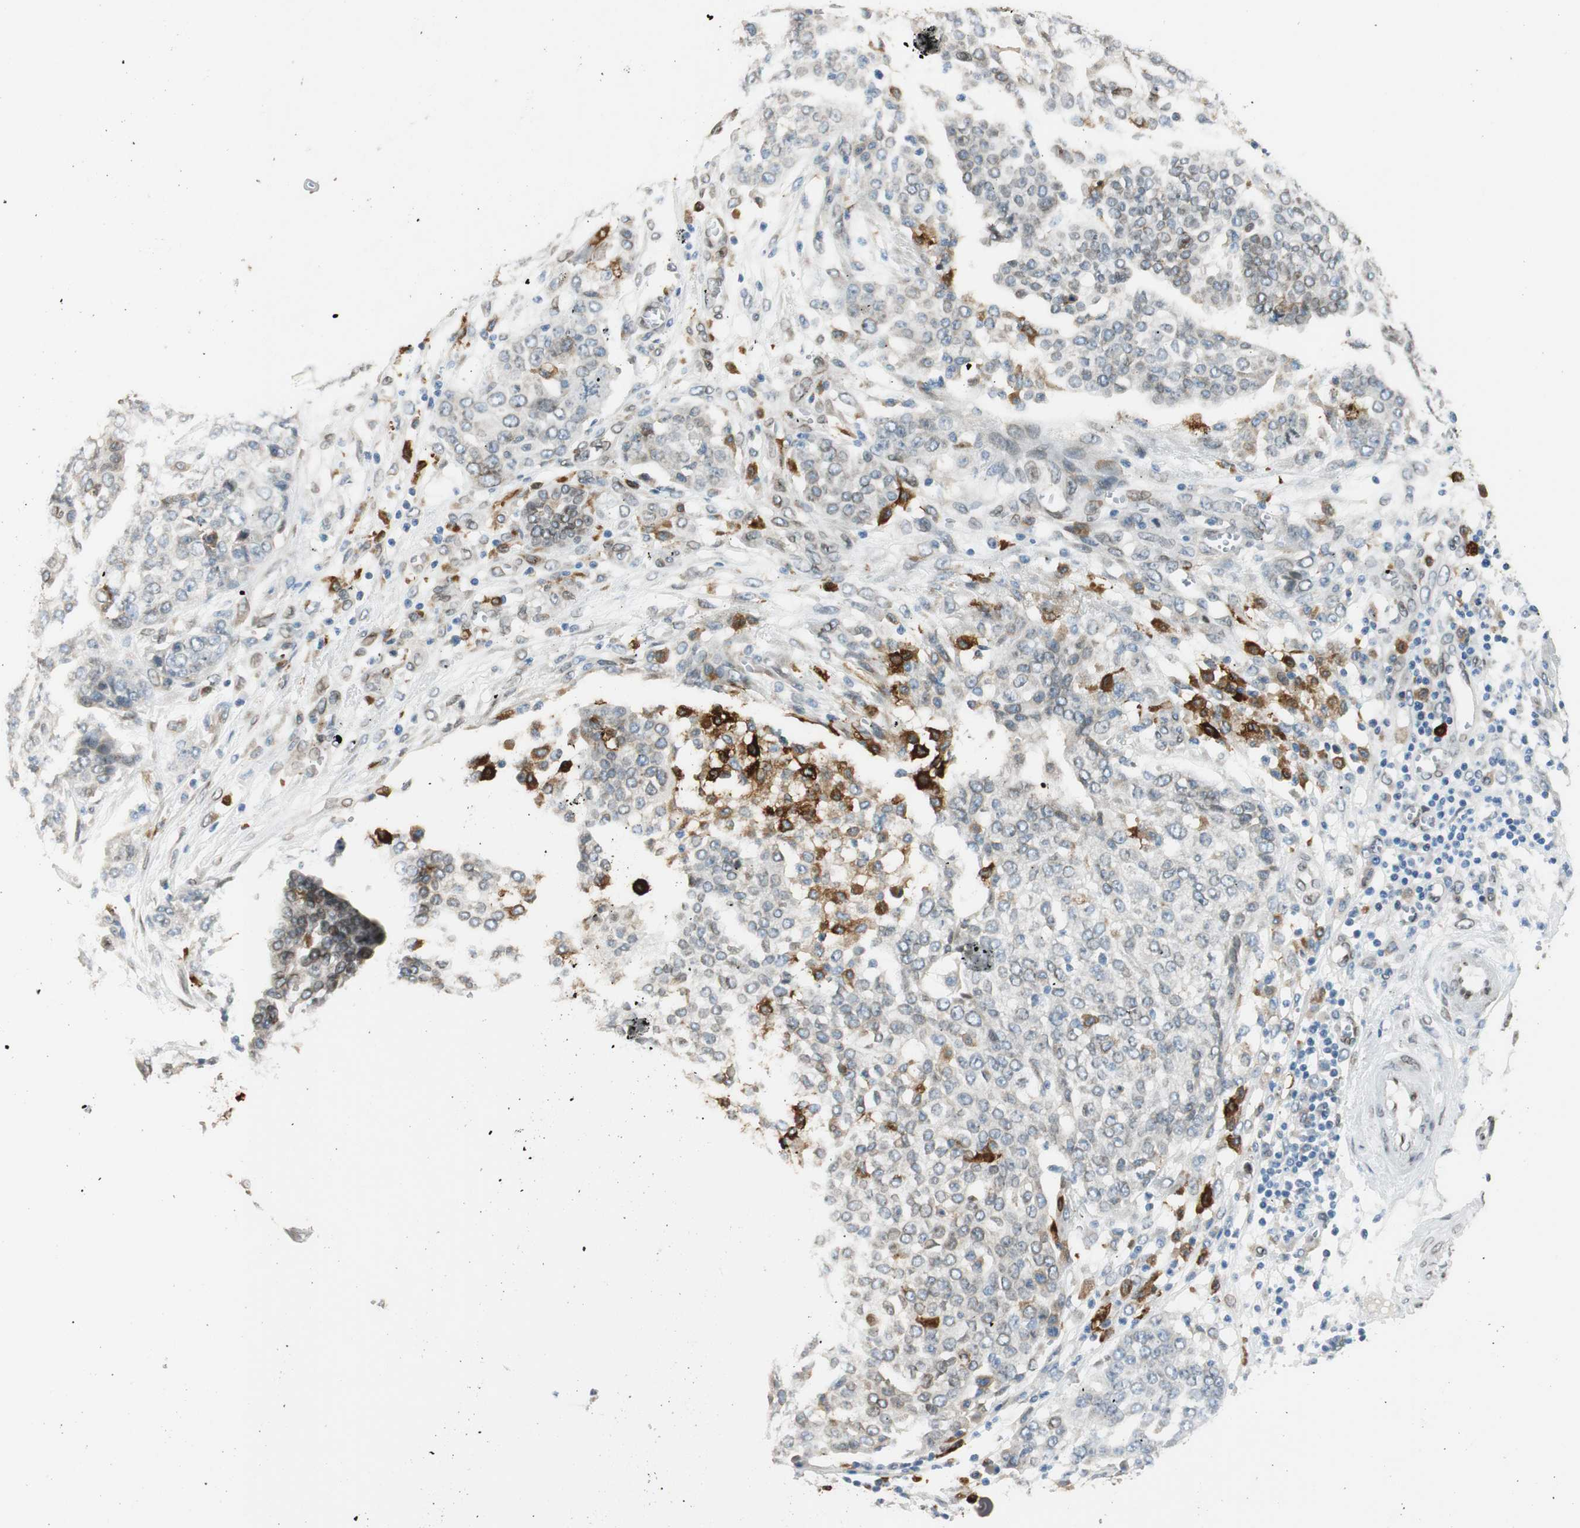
{"staining": {"intensity": "weak", "quantity": "<25%", "location": "cytoplasmic/membranous"}, "tissue": "ovarian cancer", "cell_type": "Tumor cells", "image_type": "cancer", "snomed": [{"axis": "morphology", "description": "Cystadenocarcinoma, serous, NOS"}, {"axis": "topography", "description": "Soft tissue"}, {"axis": "topography", "description": "Ovary"}], "caption": "Histopathology image shows no protein expression in tumor cells of ovarian cancer tissue.", "gene": "TMEM260", "patient": {"sex": "female", "age": 57}}